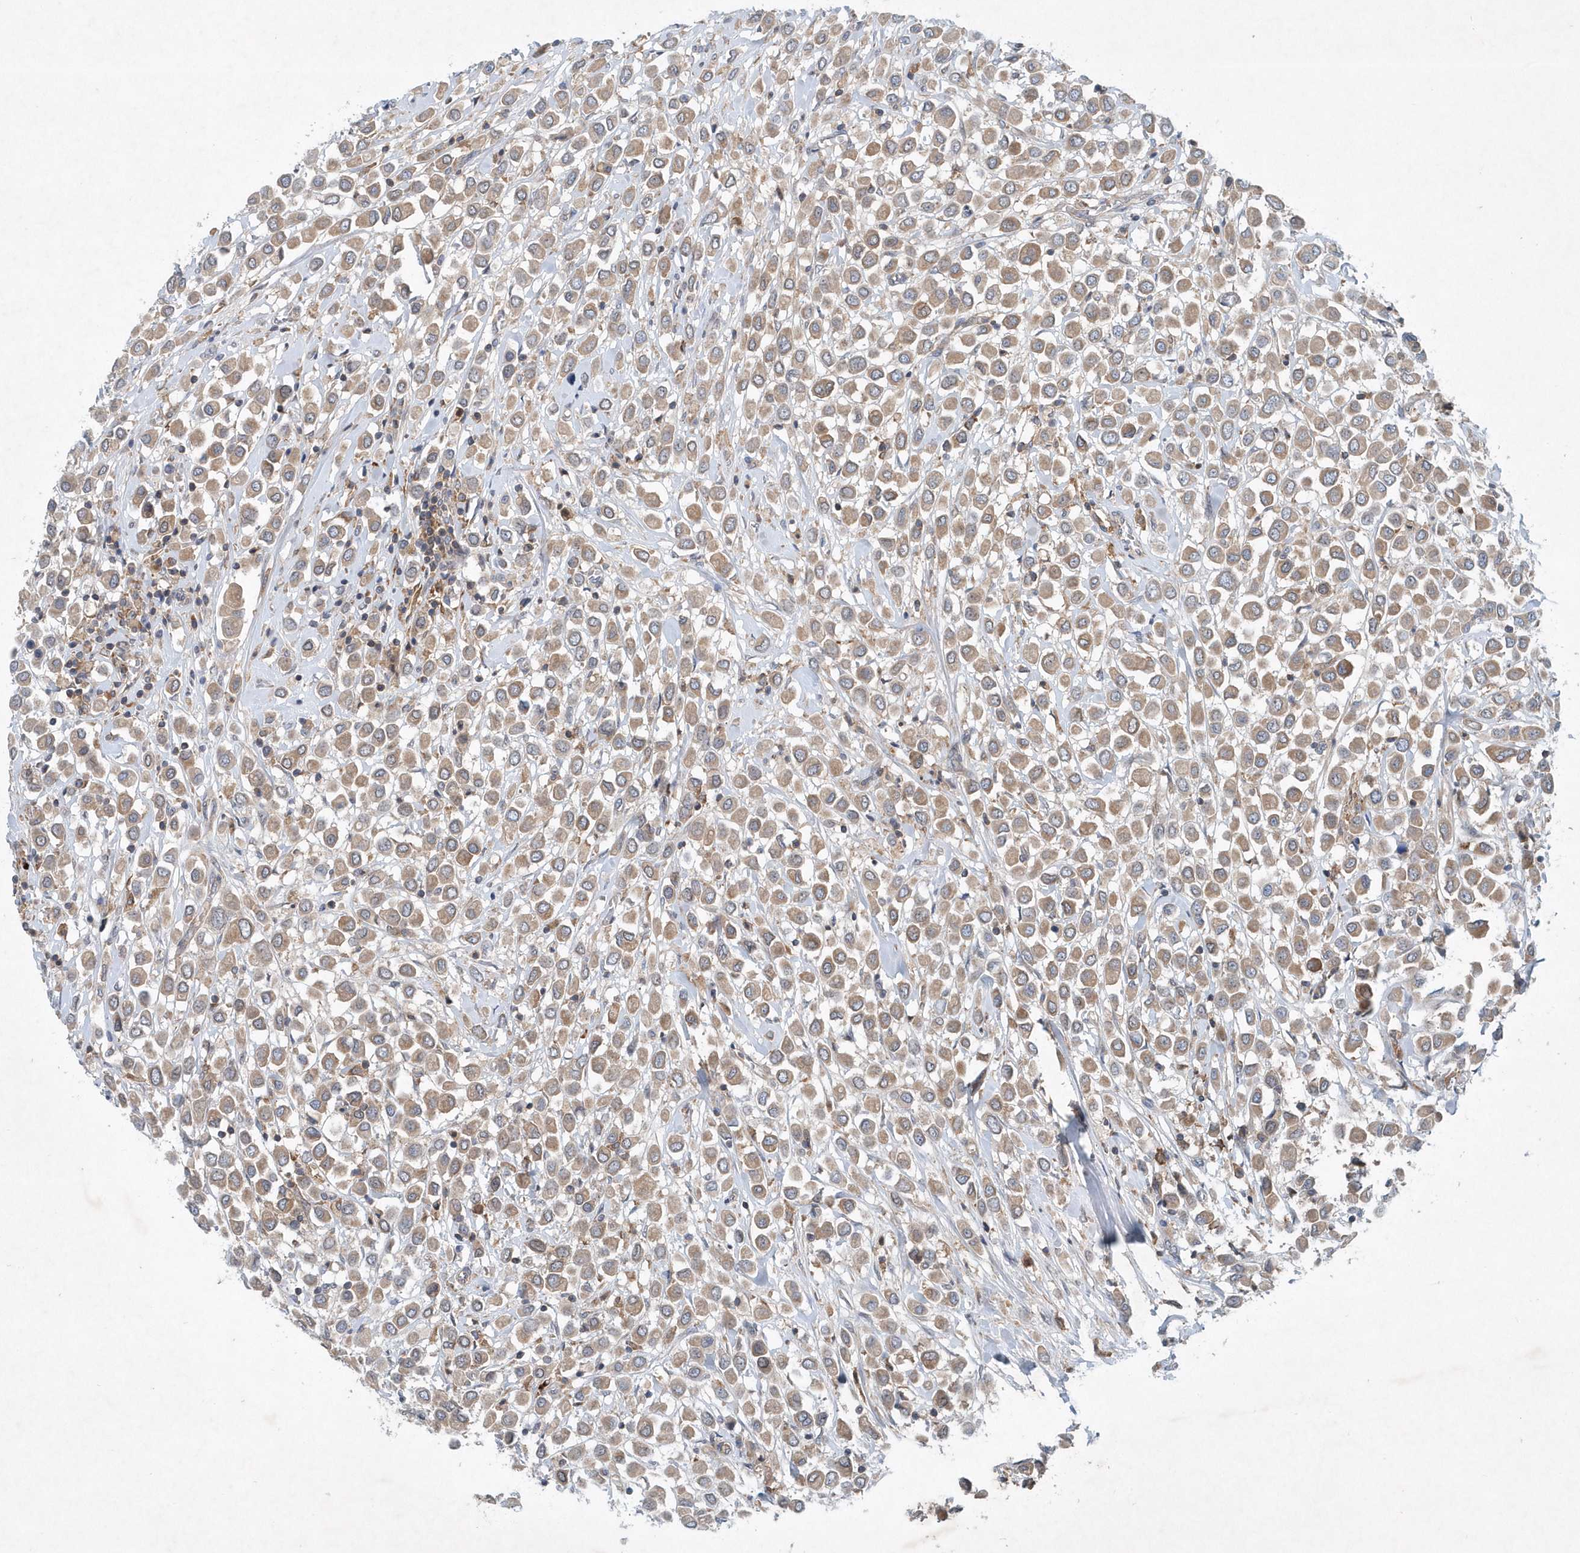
{"staining": {"intensity": "moderate", "quantity": ">75%", "location": "cytoplasmic/membranous"}, "tissue": "breast cancer", "cell_type": "Tumor cells", "image_type": "cancer", "snomed": [{"axis": "morphology", "description": "Duct carcinoma"}, {"axis": "topography", "description": "Breast"}], "caption": "The image demonstrates a brown stain indicating the presence of a protein in the cytoplasmic/membranous of tumor cells in invasive ductal carcinoma (breast). (brown staining indicates protein expression, while blue staining denotes nuclei).", "gene": "P2RY10", "patient": {"sex": "female", "age": 61}}